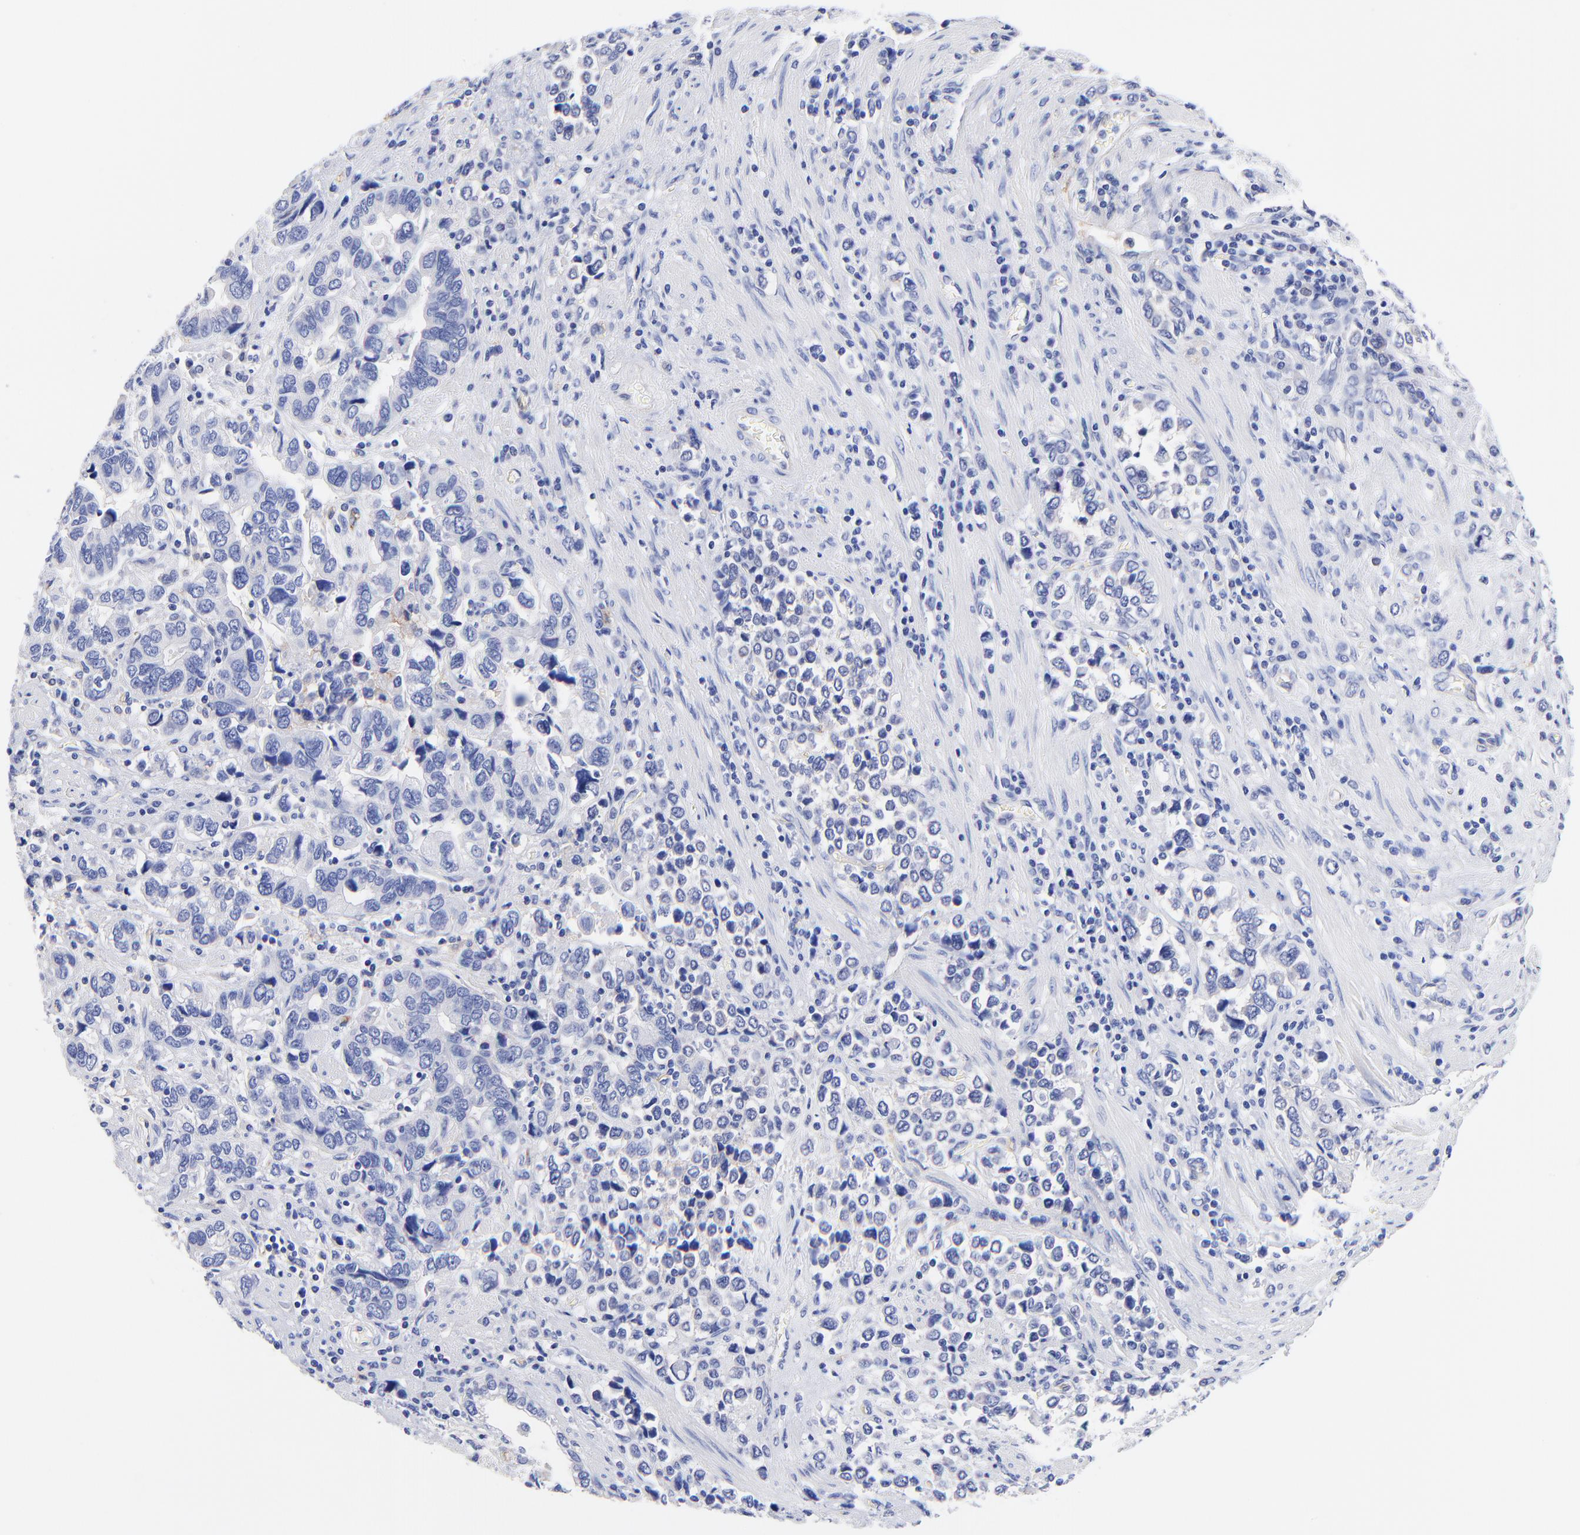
{"staining": {"intensity": "negative", "quantity": "none", "location": "none"}, "tissue": "stomach cancer", "cell_type": "Tumor cells", "image_type": "cancer", "snomed": [{"axis": "morphology", "description": "Adenocarcinoma, NOS"}, {"axis": "topography", "description": "Stomach, upper"}], "caption": "Human adenocarcinoma (stomach) stained for a protein using IHC exhibits no positivity in tumor cells.", "gene": "SLC44A2", "patient": {"sex": "male", "age": 76}}